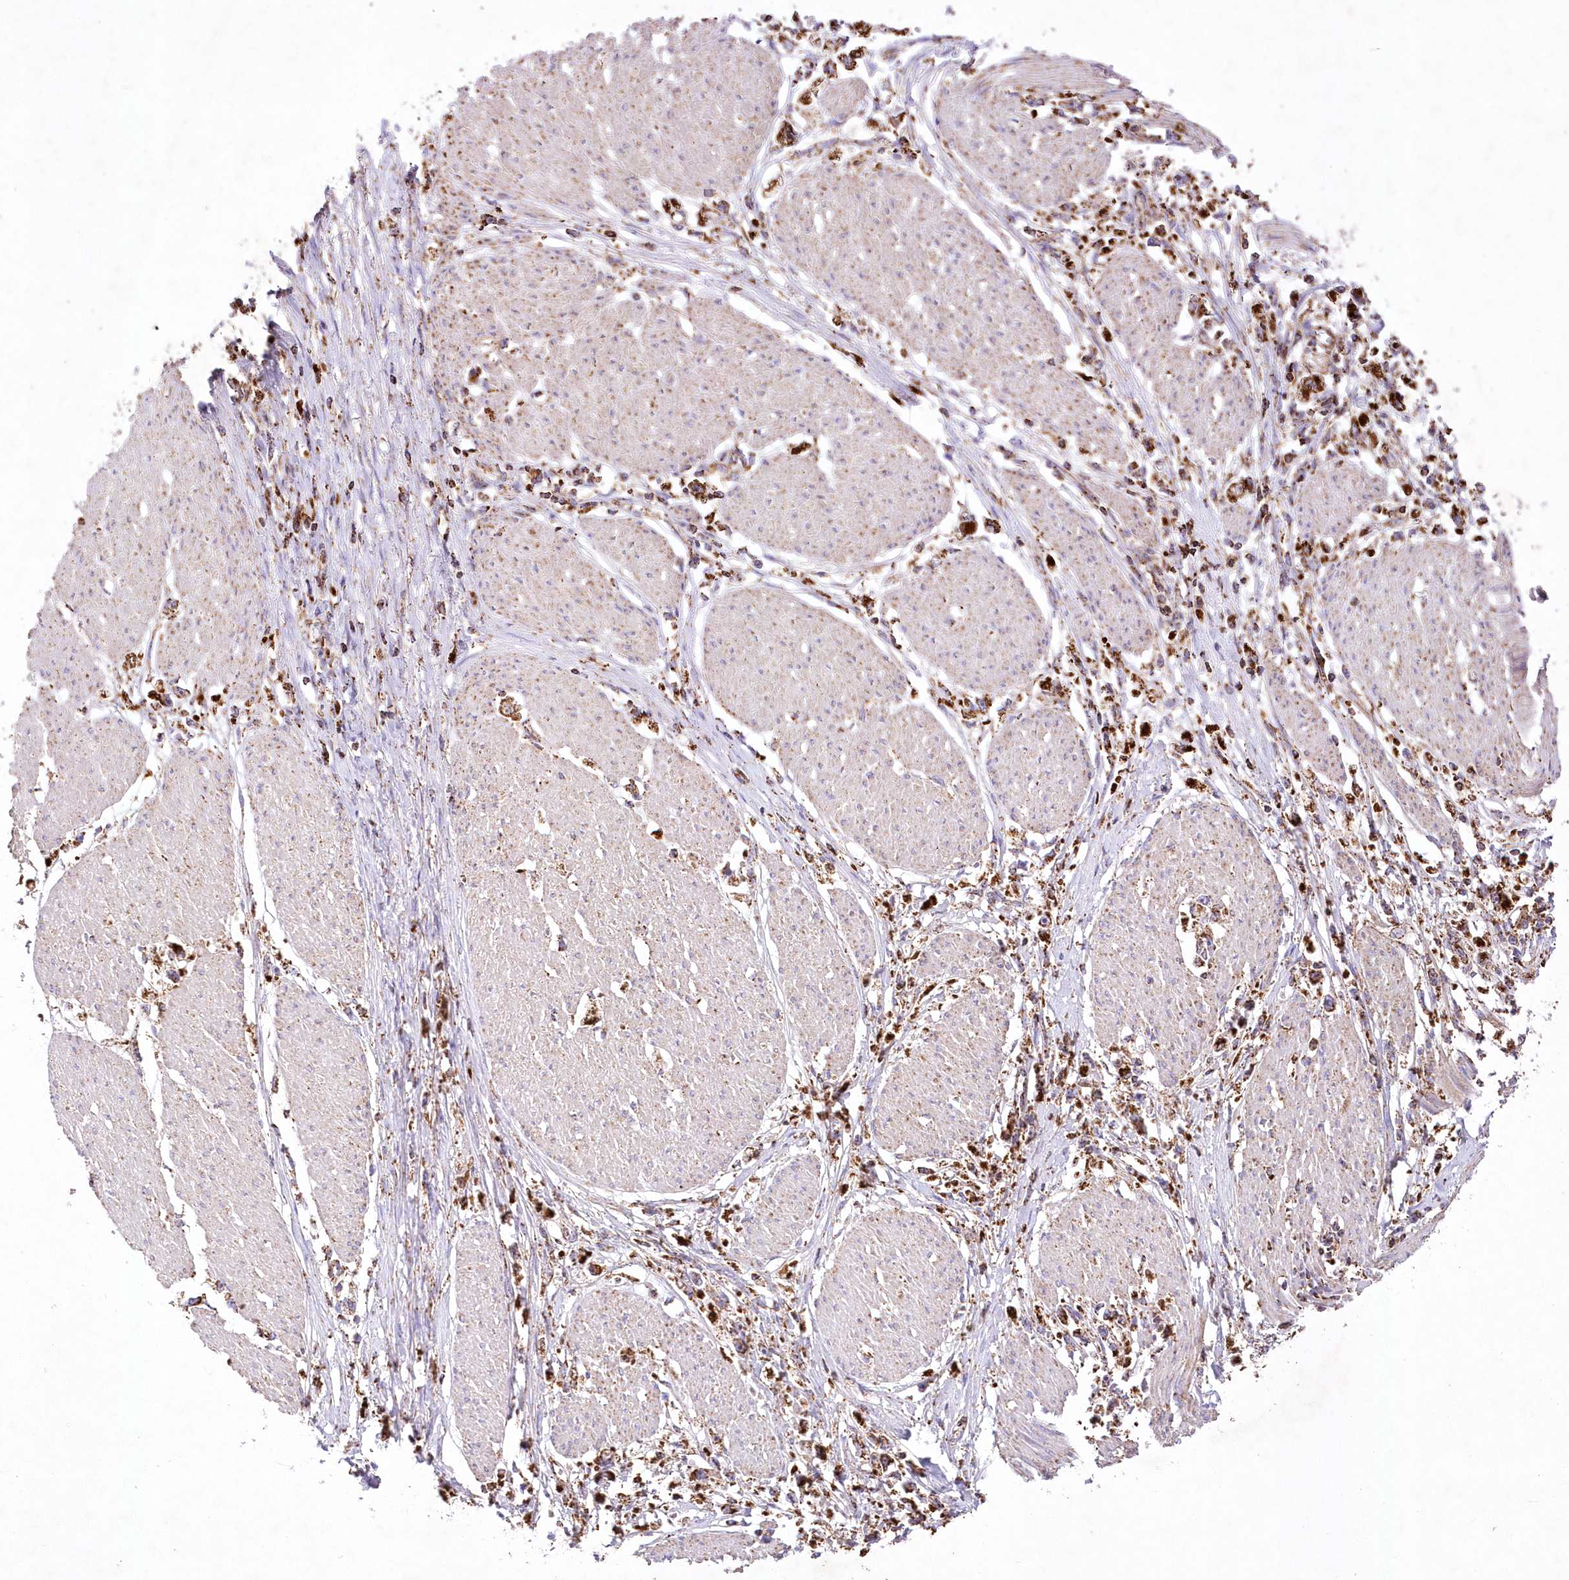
{"staining": {"intensity": "strong", "quantity": ">75%", "location": "cytoplasmic/membranous"}, "tissue": "stomach cancer", "cell_type": "Tumor cells", "image_type": "cancer", "snomed": [{"axis": "morphology", "description": "Adenocarcinoma, NOS"}, {"axis": "topography", "description": "Stomach"}], "caption": "Stomach cancer (adenocarcinoma) stained for a protein reveals strong cytoplasmic/membranous positivity in tumor cells.", "gene": "ASNSD1", "patient": {"sex": "female", "age": 59}}